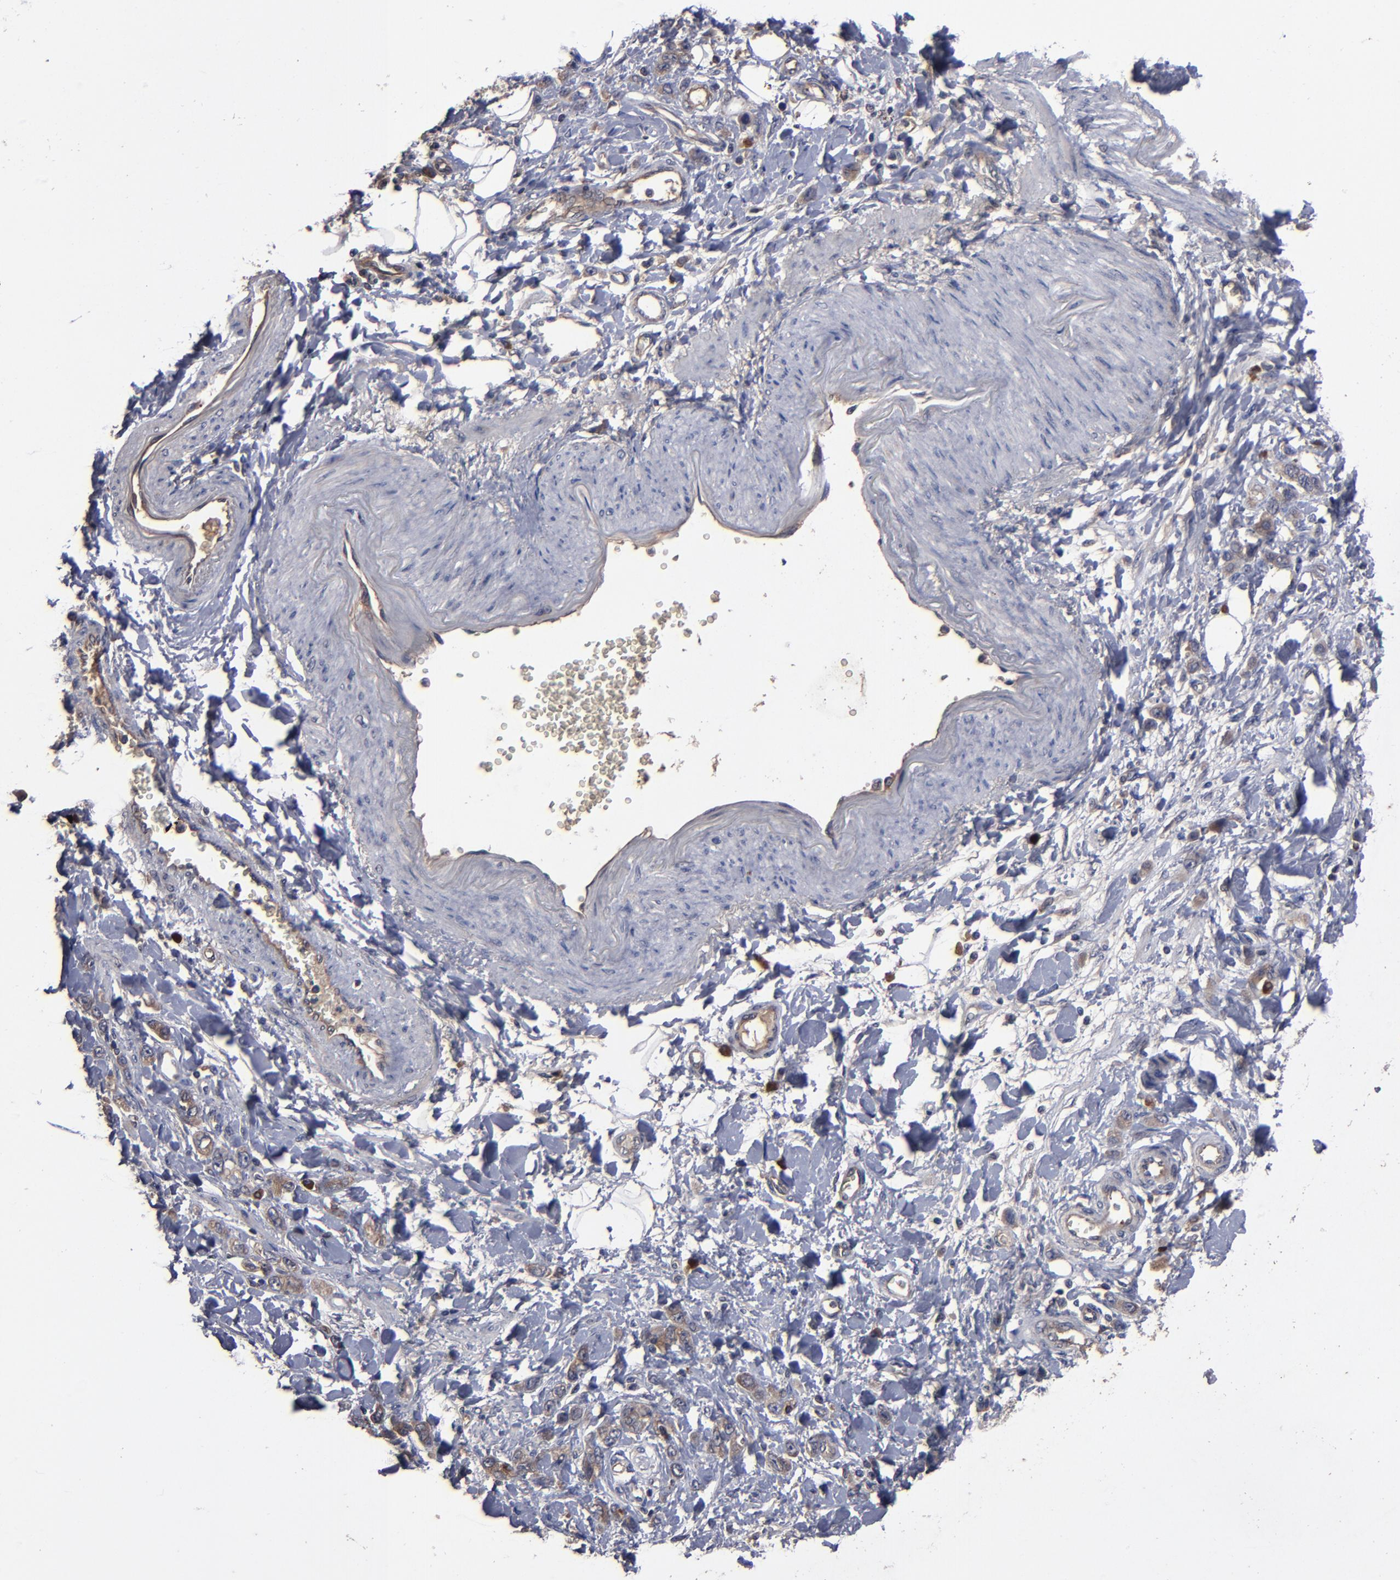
{"staining": {"intensity": "weak", "quantity": ">75%", "location": "cytoplasmic/membranous"}, "tissue": "stomach cancer", "cell_type": "Tumor cells", "image_type": "cancer", "snomed": [{"axis": "morphology", "description": "Normal tissue, NOS"}, {"axis": "morphology", "description": "Adenocarcinoma, NOS"}, {"axis": "topography", "description": "Stomach"}], "caption": "Human stomach adenocarcinoma stained for a protein (brown) shows weak cytoplasmic/membranous positive positivity in approximately >75% of tumor cells.", "gene": "BDKRB1", "patient": {"sex": "male", "age": 82}}